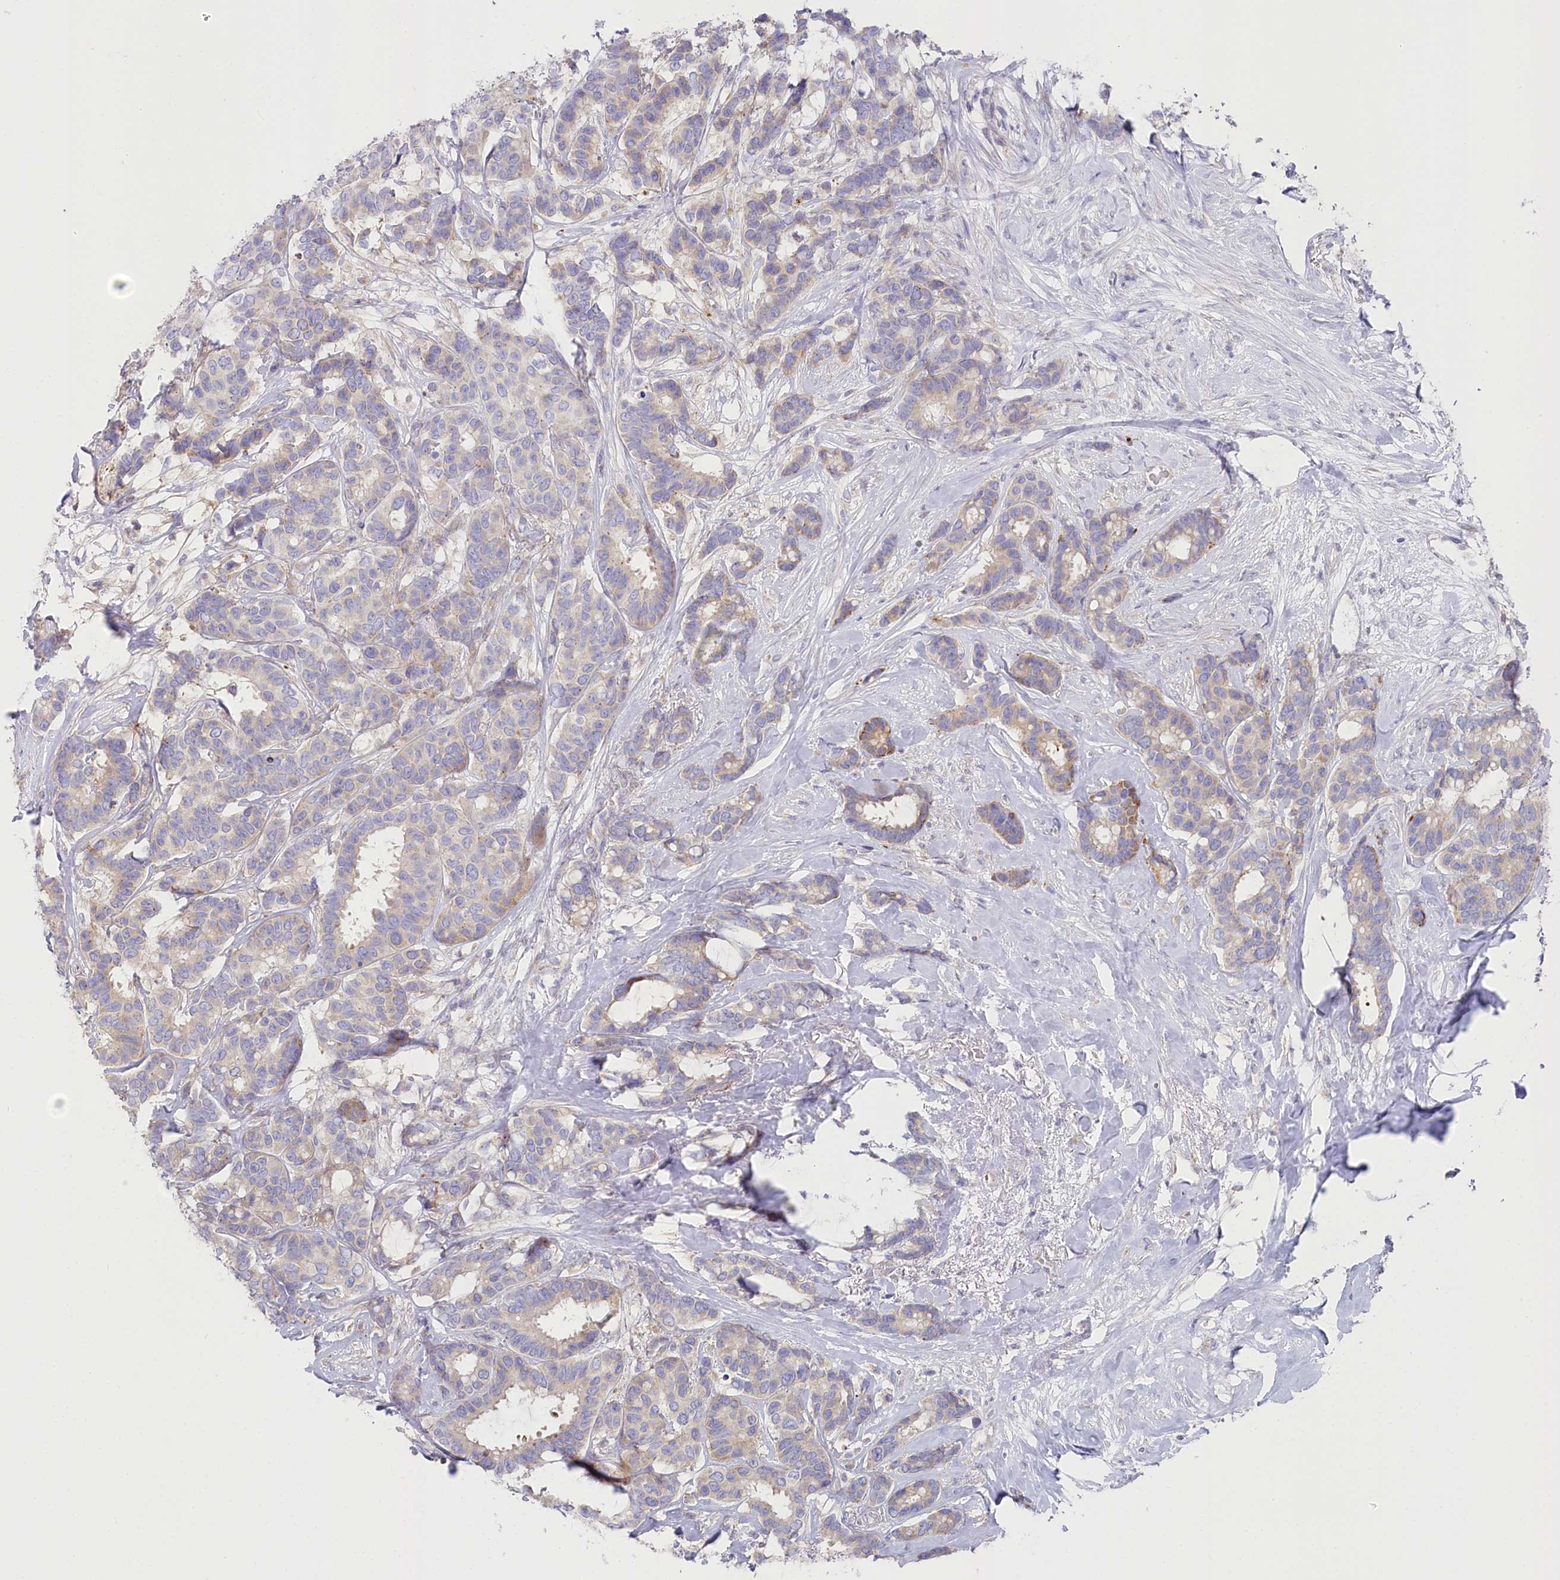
{"staining": {"intensity": "weak", "quantity": "<25%", "location": "cytoplasmic/membranous"}, "tissue": "breast cancer", "cell_type": "Tumor cells", "image_type": "cancer", "snomed": [{"axis": "morphology", "description": "Duct carcinoma"}, {"axis": "topography", "description": "Breast"}], "caption": "DAB (3,3'-diaminobenzidine) immunohistochemical staining of breast infiltrating ductal carcinoma exhibits no significant staining in tumor cells.", "gene": "POGLUT1", "patient": {"sex": "female", "age": 87}}